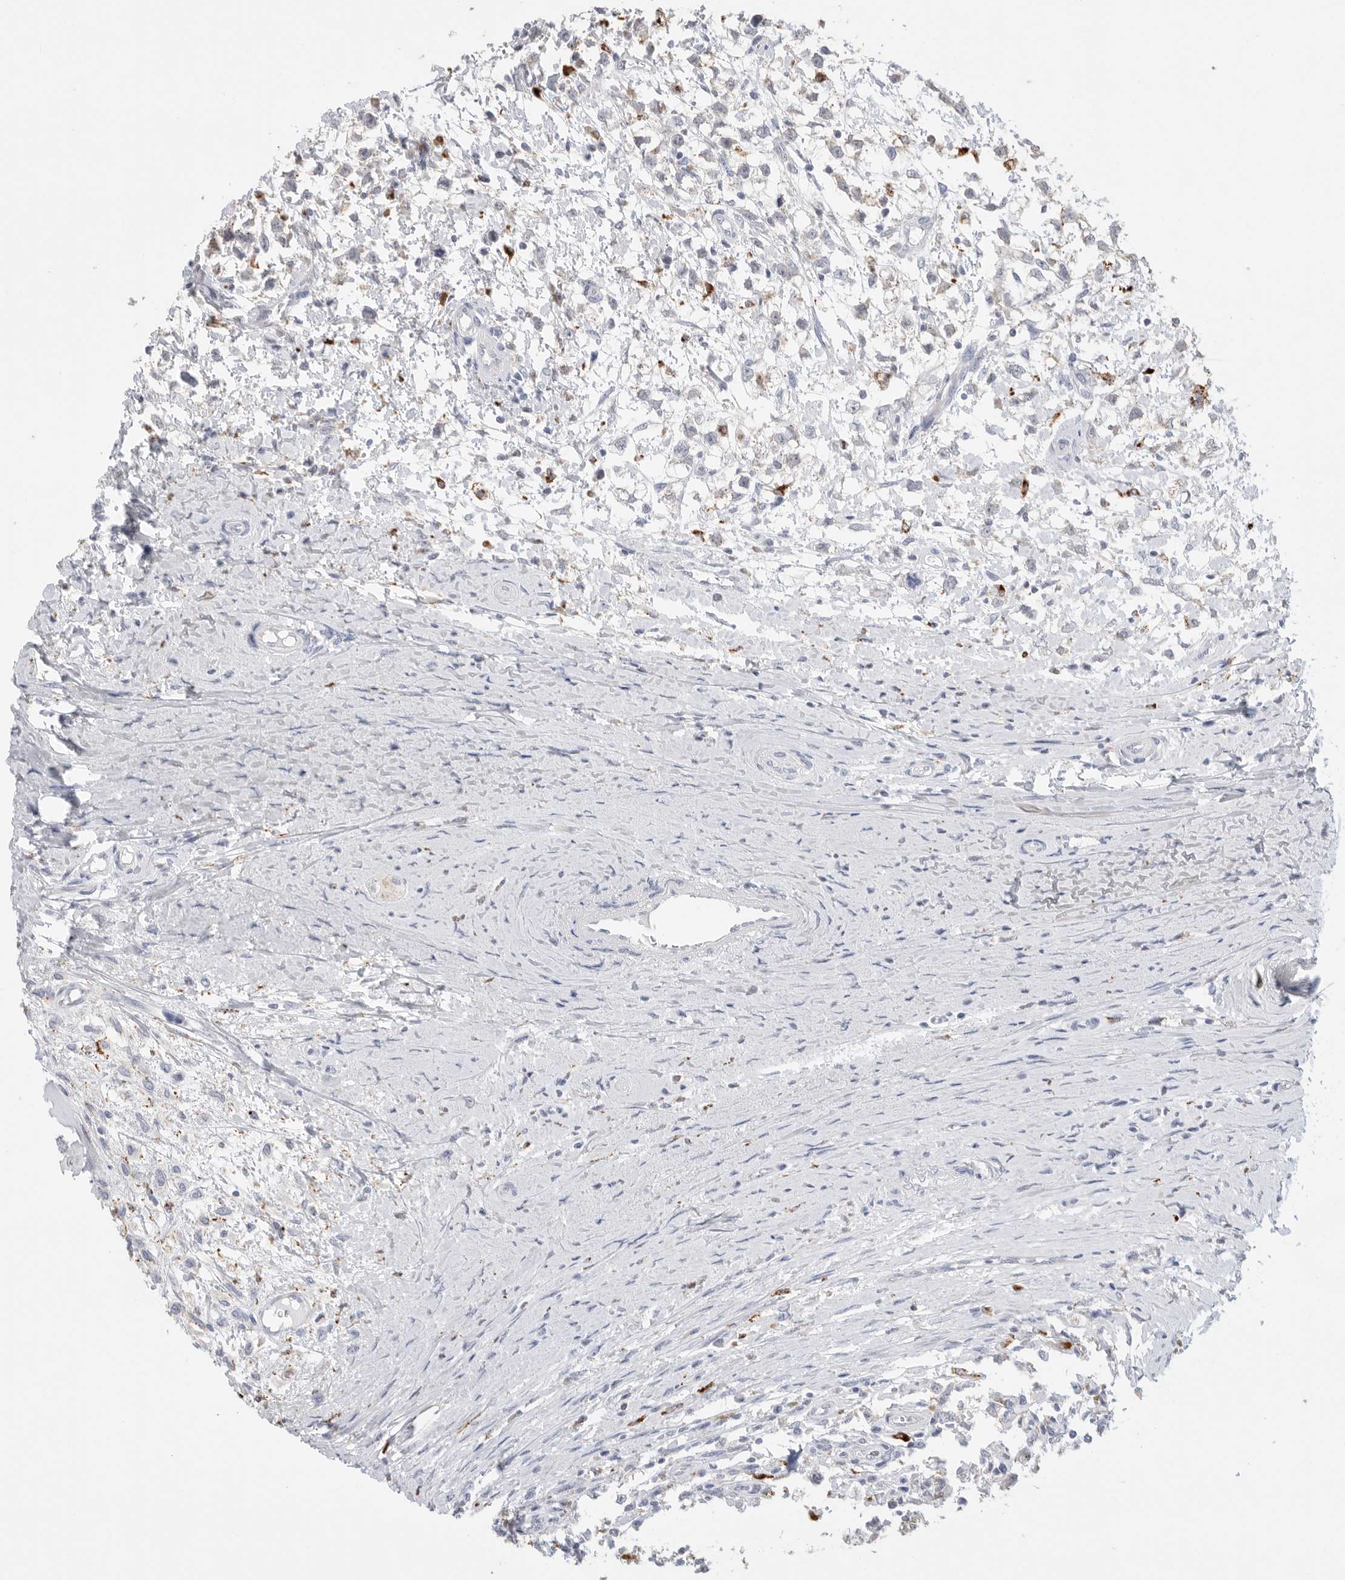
{"staining": {"intensity": "strong", "quantity": "<25%", "location": "cytoplasmic/membranous"}, "tissue": "testis cancer", "cell_type": "Tumor cells", "image_type": "cancer", "snomed": [{"axis": "morphology", "description": "Seminoma, NOS"}, {"axis": "morphology", "description": "Carcinoma, Embryonal, NOS"}, {"axis": "topography", "description": "Testis"}], "caption": "Brown immunohistochemical staining in human embryonal carcinoma (testis) displays strong cytoplasmic/membranous expression in about <25% of tumor cells.", "gene": "GGH", "patient": {"sex": "male", "age": 51}}